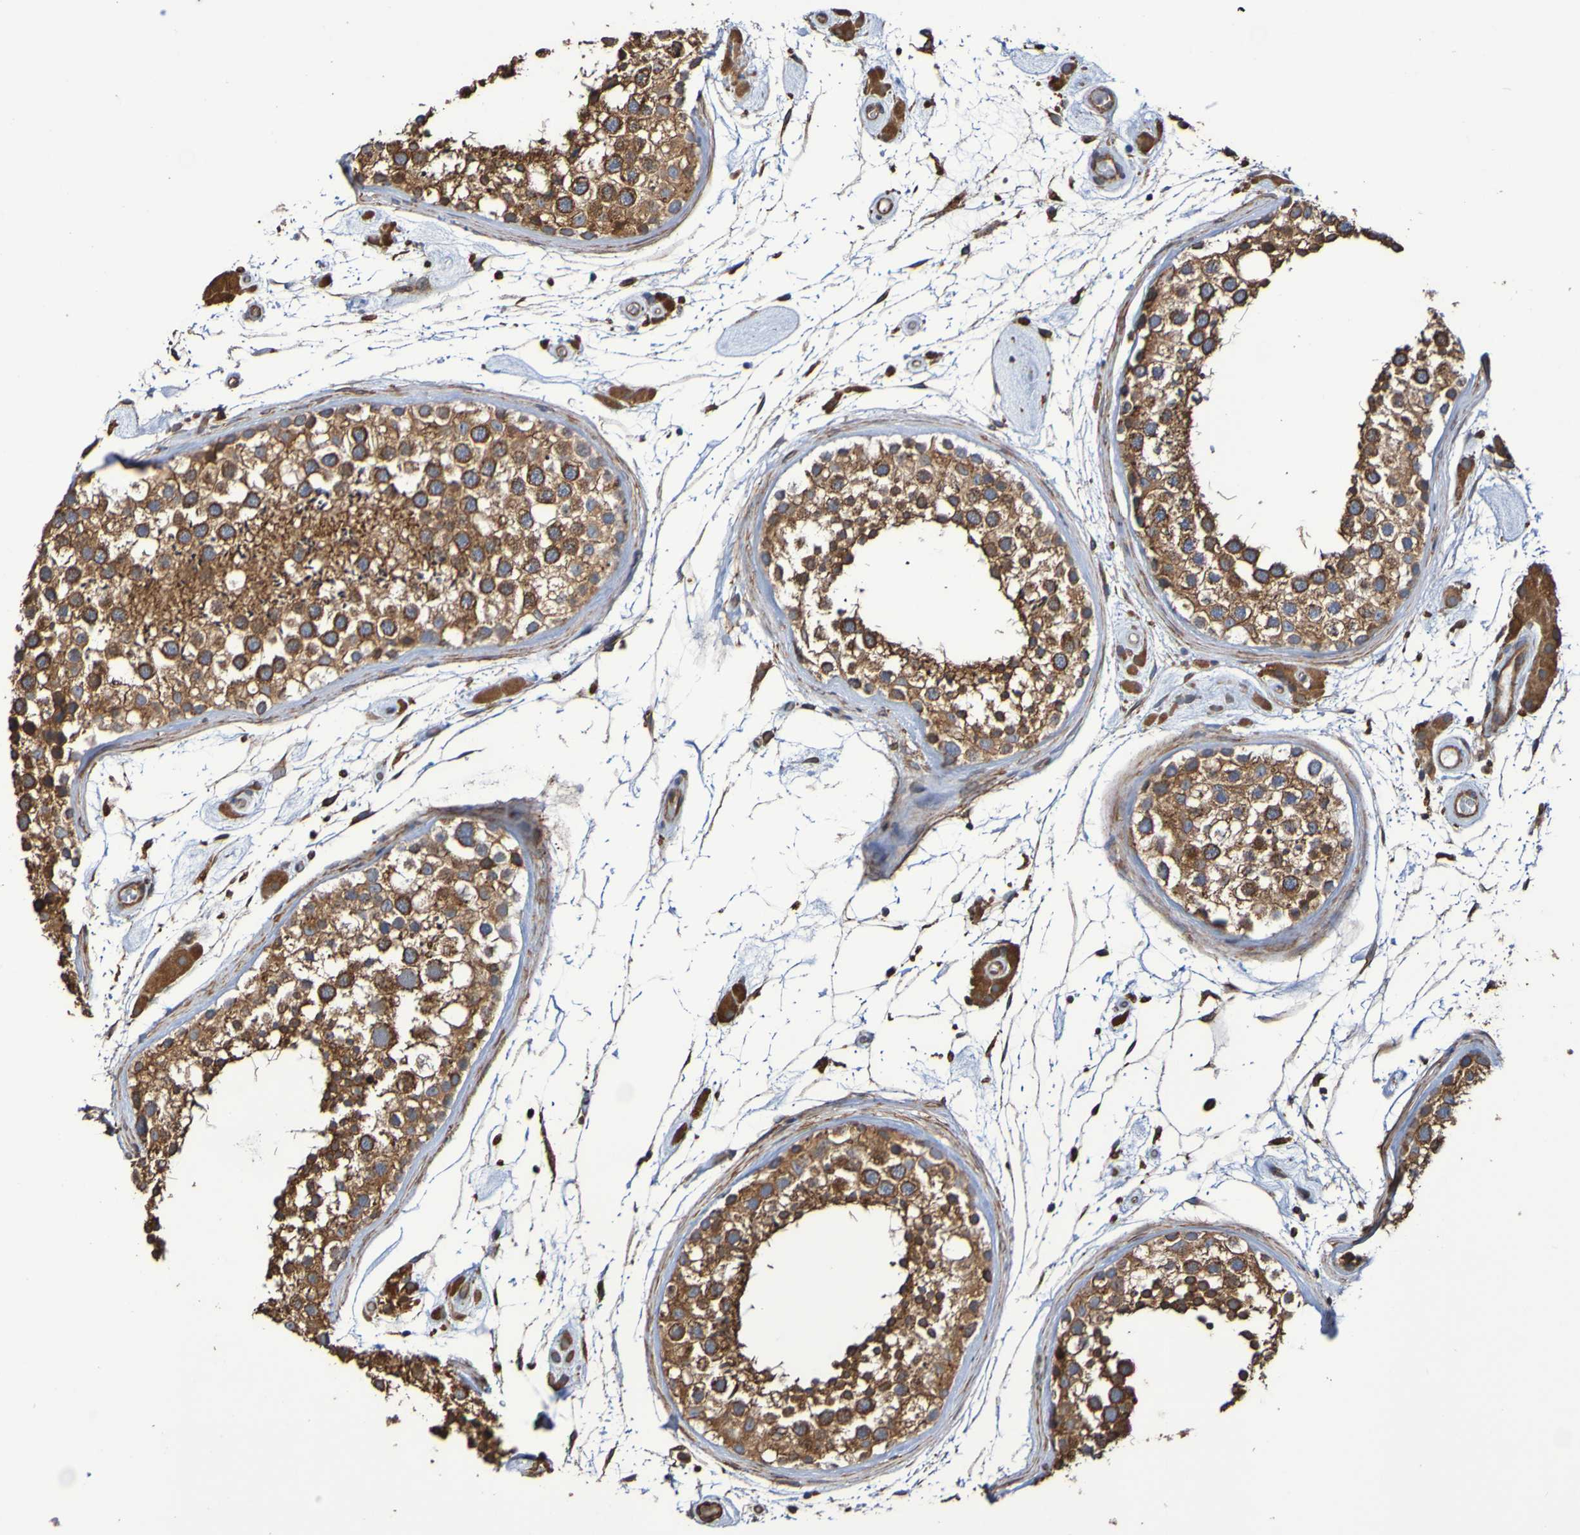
{"staining": {"intensity": "strong", "quantity": ">75%", "location": "cytoplasmic/membranous"}, "tissue": "testis", "cell_type": "Cells in seminiferous ducts", "image_type": "normal", "snomed": [{"axis": "morphology", "description": "Normal tissue, NOS"}, {"axis": "topography", "description": "Testis"}], "caption": "This is a photomicrograph of immunohistochemistry staining of unremarkable testis, which shows strong expression in the cytoplasmic/membranous of cells in seminiferous ducts.", "gene": "RAB11A", "patient": {"sex": "male", "age": 46}}